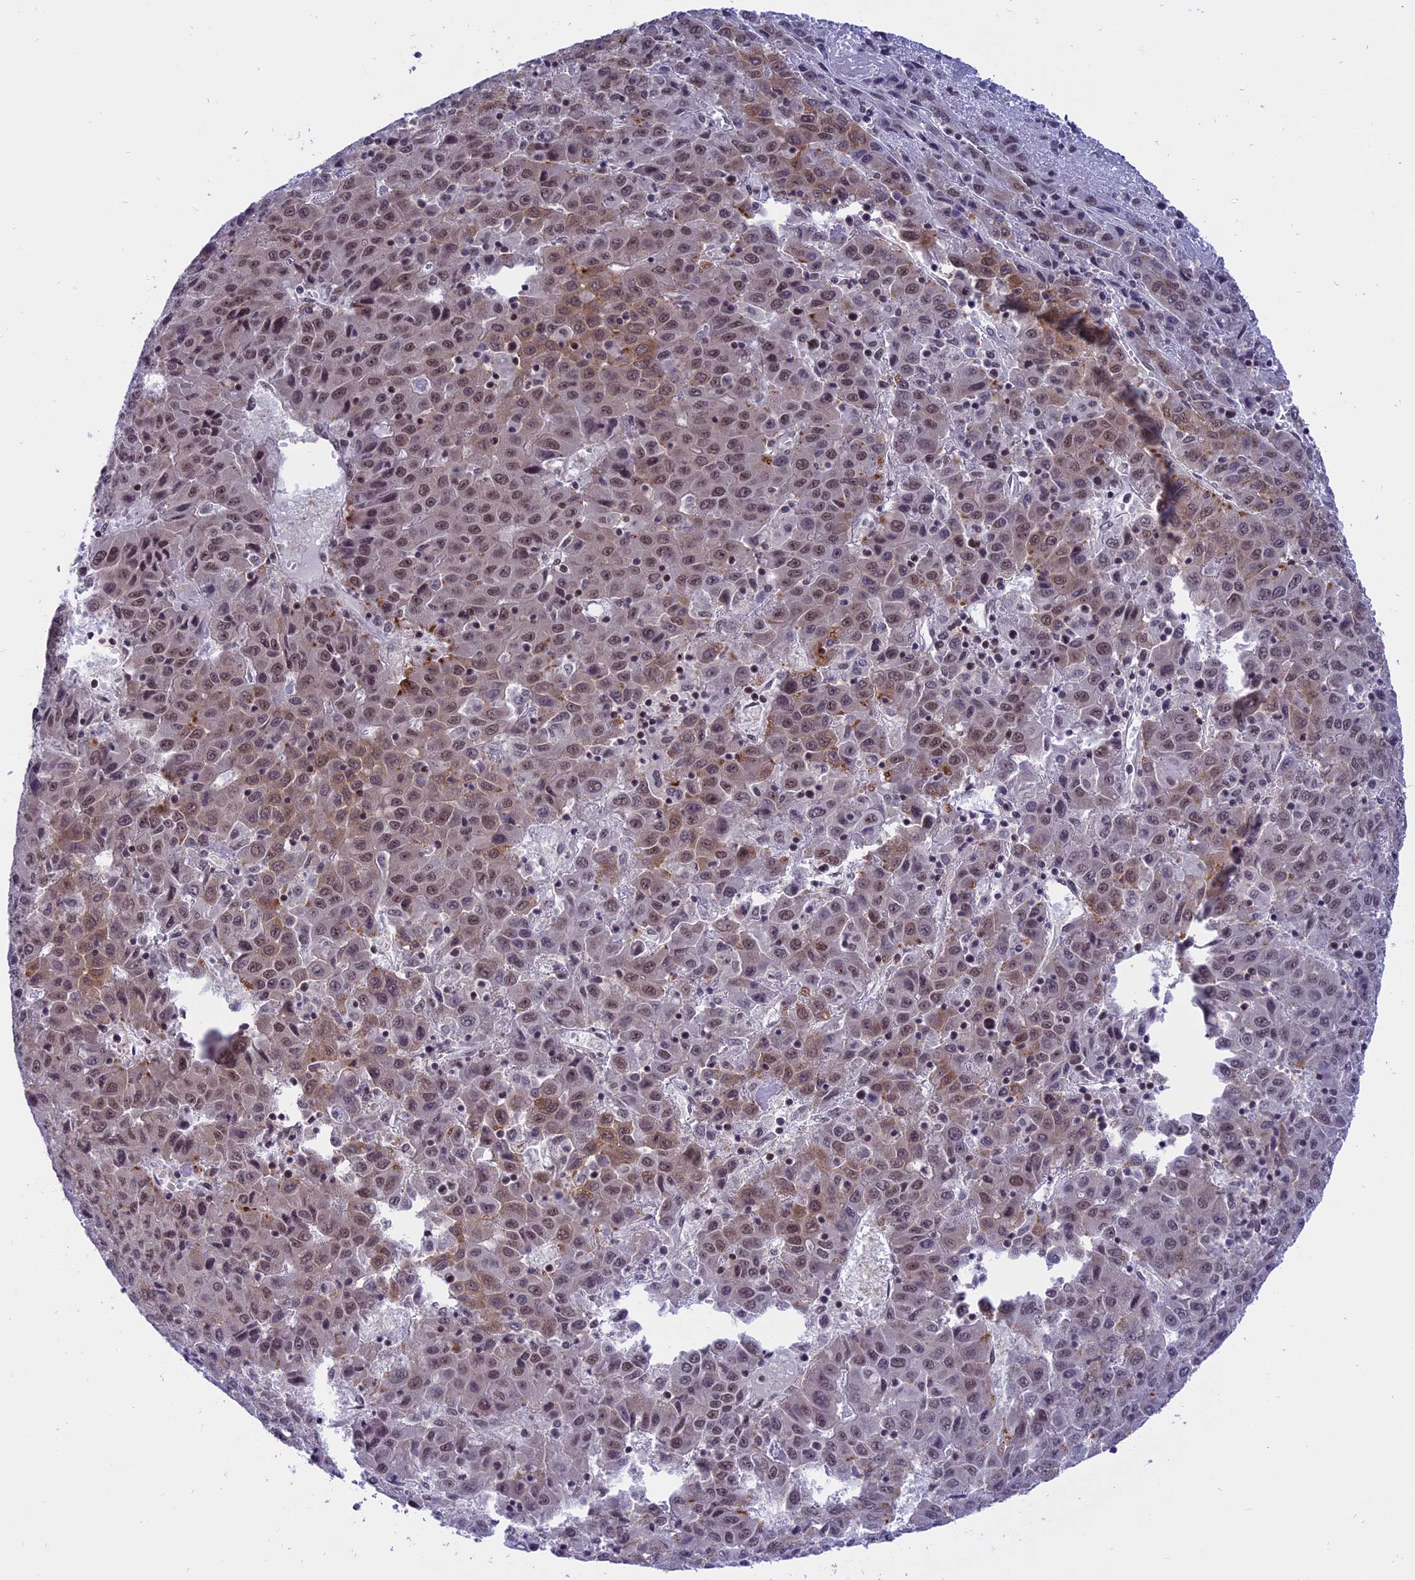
{"staining": {"intensity": "moderate", "quantity": "25%-75%", "location": "cytoplasmic/membranous,nuclear"}, "tissue": "liver cancer", "cell_type": "Tumor cells", "image_type": "cancer", "snomed": [{"axis": "morphology", "description": "Carcinoma, Hepatocellular, NOS"}, {"axis": "topography", "description": "Liver"}], "caption": "Liver cancer stained with DAB (3,3'-diaminobenzidine) immunohistochemistry (IHC) demonstrates medium levels of moderate cytoplasmic/membranous and nuclear expression in about 25%-75% of tumor cells.", "gene": "TADA3", "patient": {"sex": "female", "age": 53}}